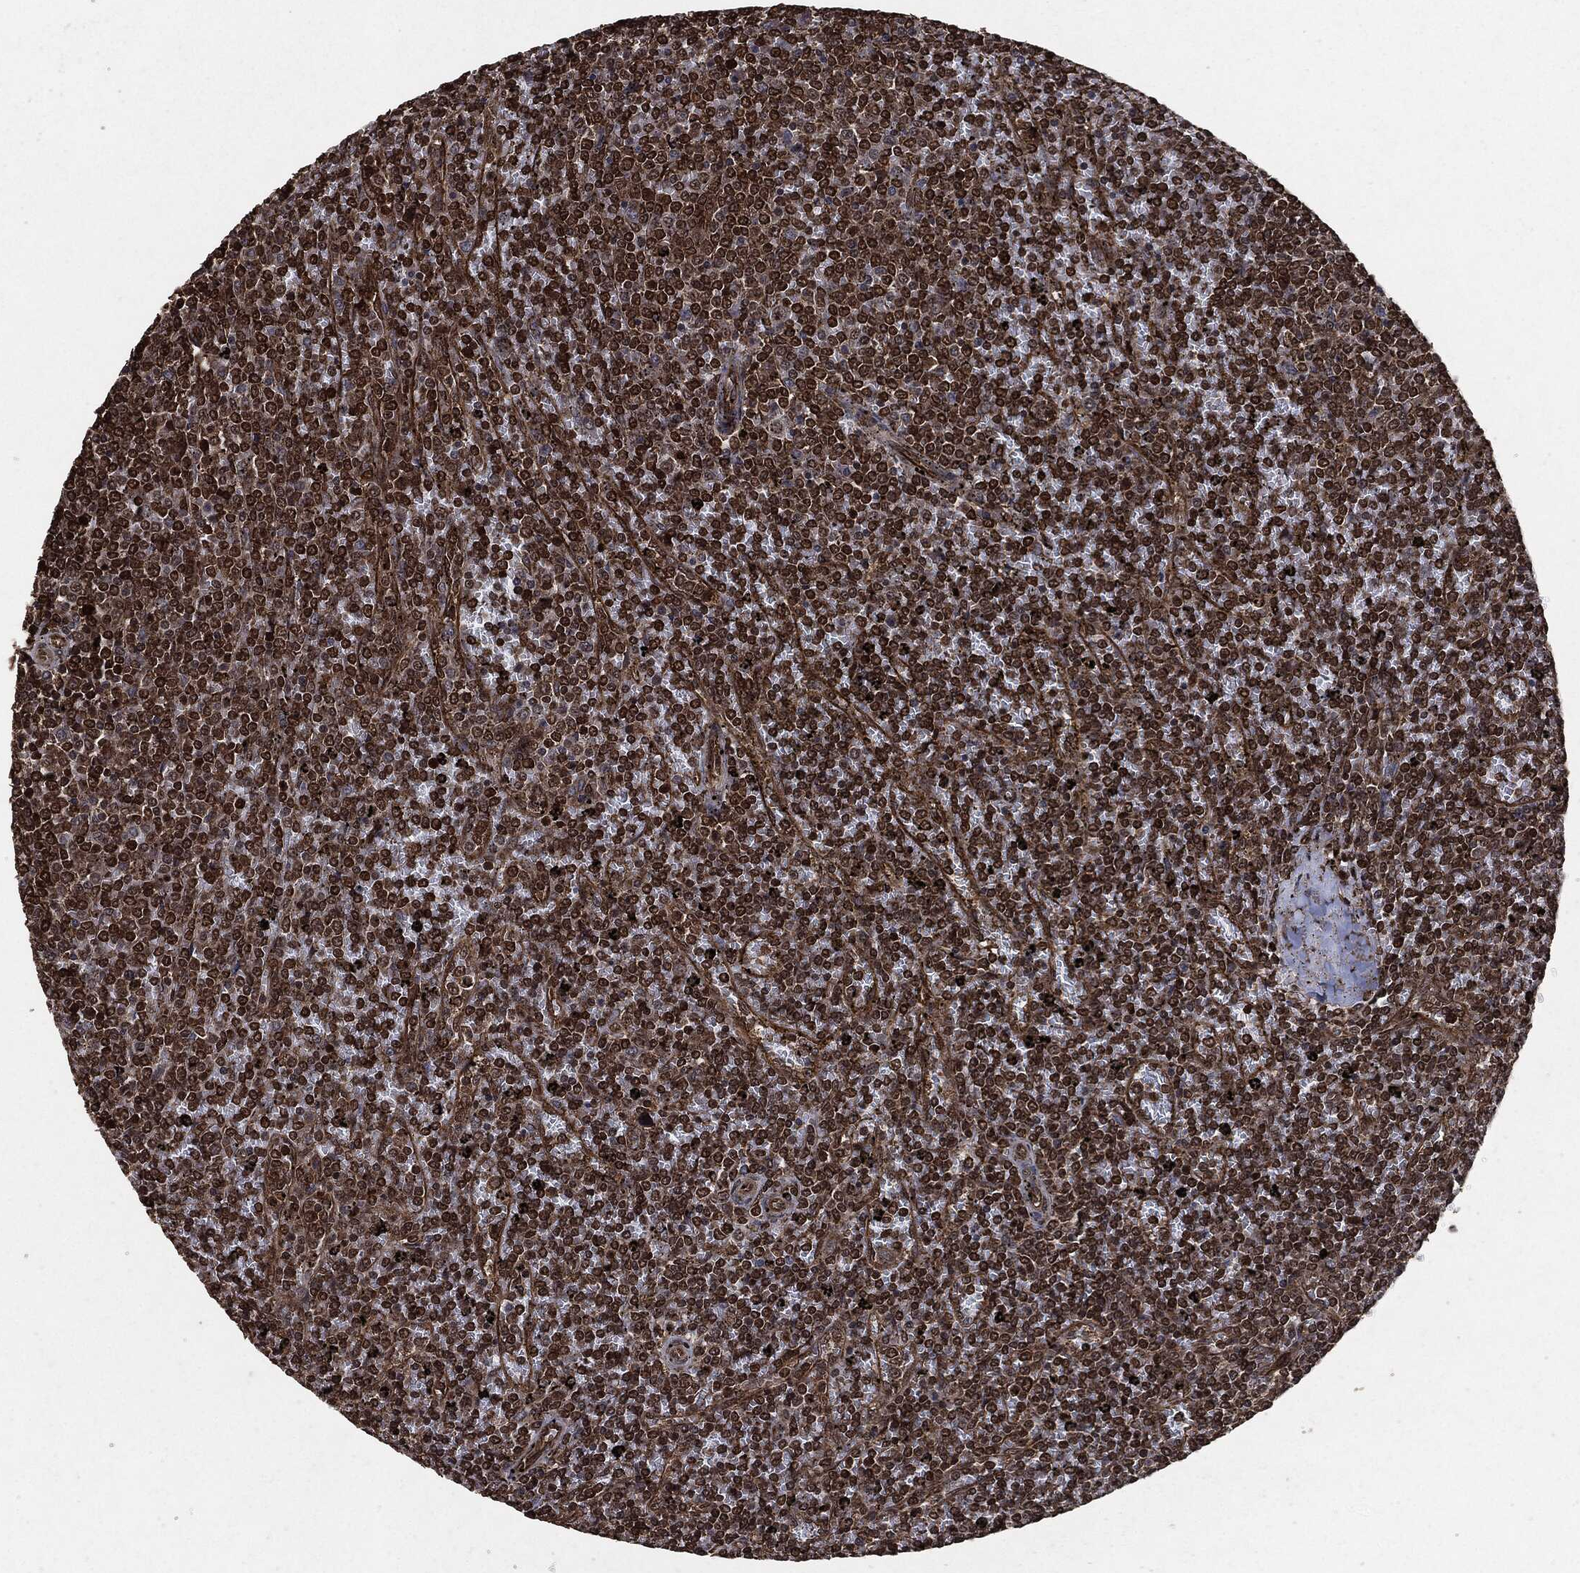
{"staining": {"intensity": "strong", "quantity": "25%-75%", "location": "cytoplasmic/membranous"}, "tissue": "lymphoma", "cell_type": "Tumor cells", "image_type": "cancer", "snomed": [{"axis": "morphology", "description": "Malignant lymphoma, non-Hodgkin's type, Low grade"}, {"axis": "topography", "description": "Spleen"}], "caption": "Lymphoma was stained to show a protein in brown. There is high levels of strong cytoplasmic/membranous positivity in about 25%-75% of tumor cells. Nuclei are stained in blue.", "gene": "EGFR", "patient": {"sex": "female", "age": 77}}